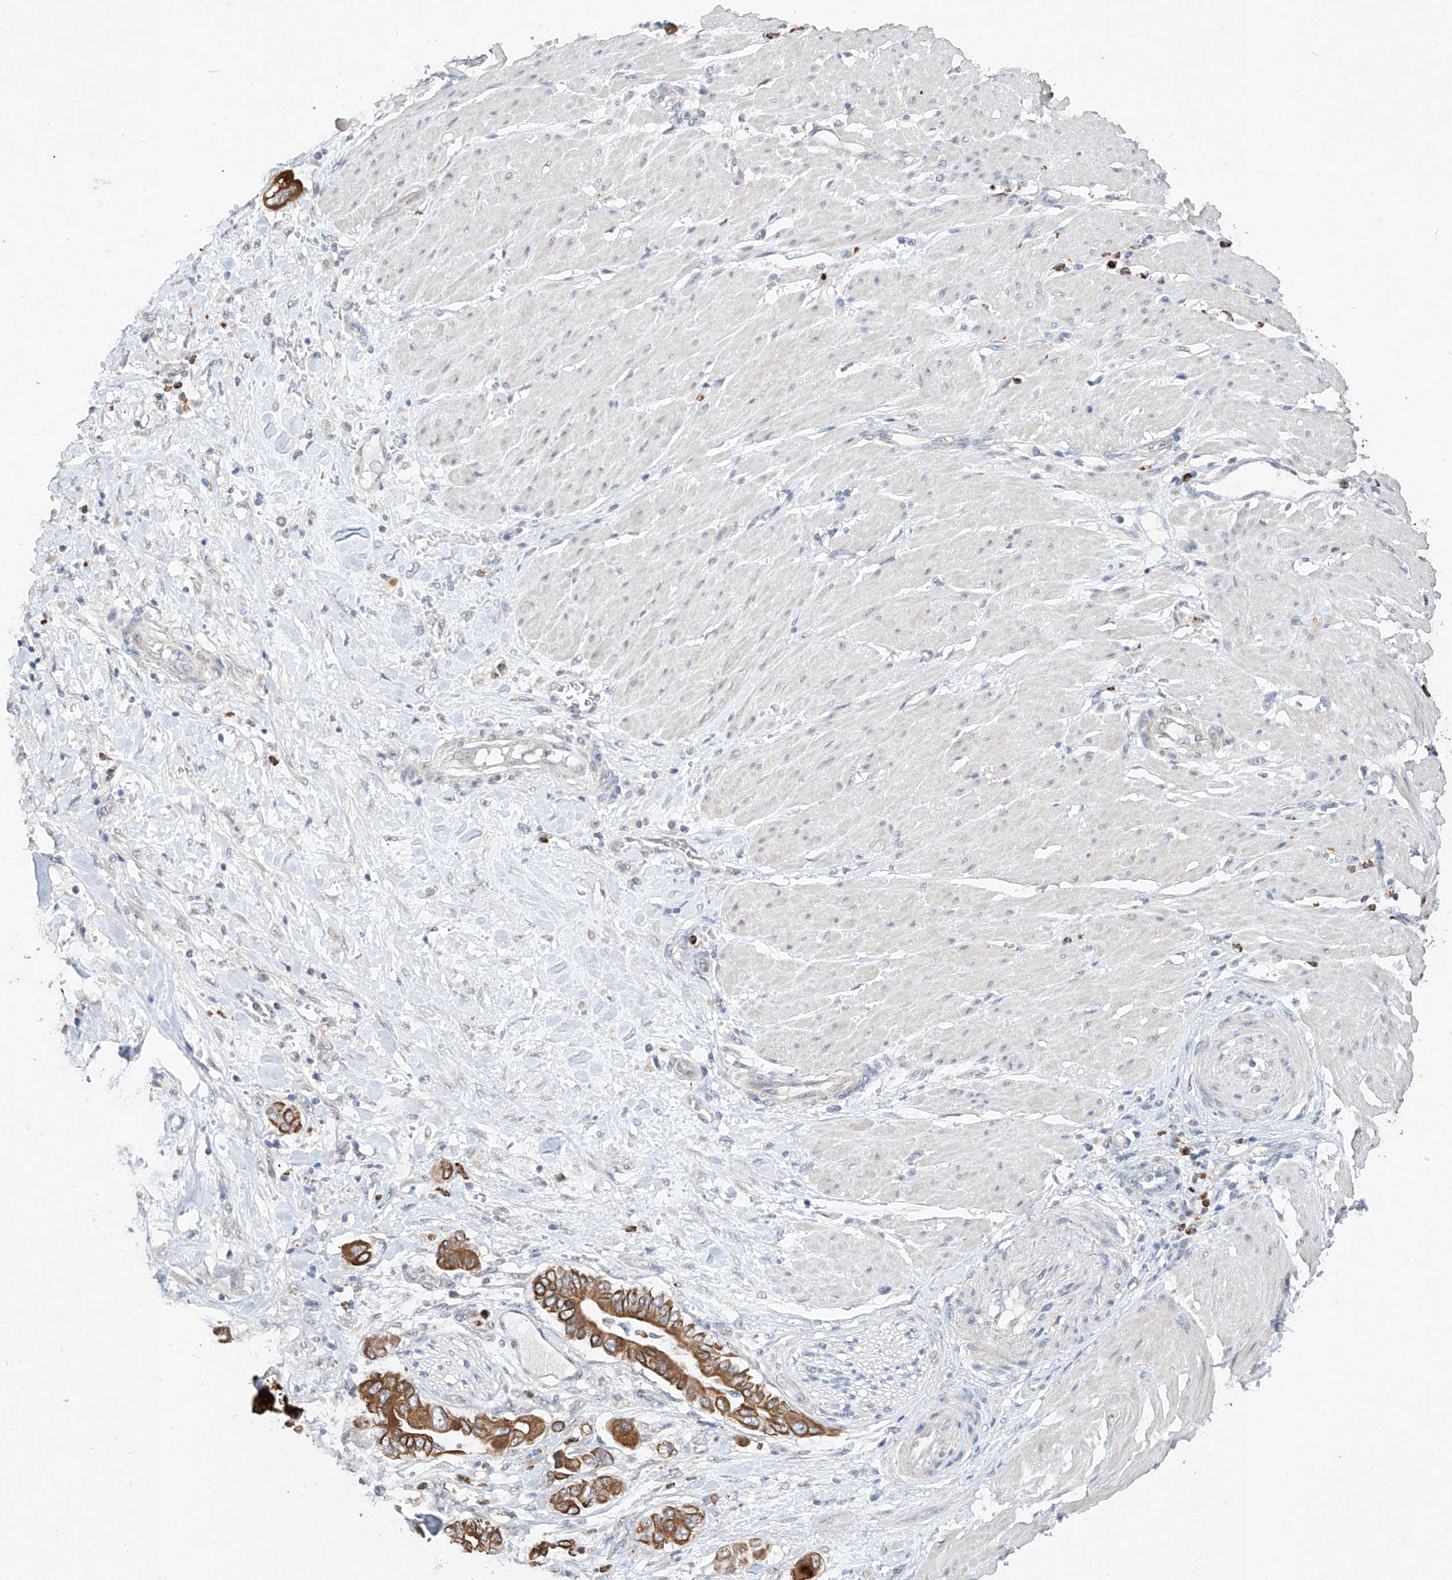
{"staining": {"intensity": "strong", "quantity": ">75%", "location": "cytoplasmic/membranous"}, "tissue": "pancreatic cancer", "cell_type": "Tumor cells", "image_type": "cancer", "snomed": [{"axis": "morphology", "description": "Adenocarcinoma, NOS"}, {"axis": "topography", "description": "Pancreas"}], "caption": "Immunohistochemistry micrograph of neoplastic tissue: pancreatic cancer stained using immunohistochemistry (IHC) exhibits high levels of strong protein expression localized specifically in the cytoplasmic/membranous of tumor cells, appearing as a cytoplasmic/membranous brown color.", "gene": "MFSD4B", "patient": {"sex": "male", "age": 68}}